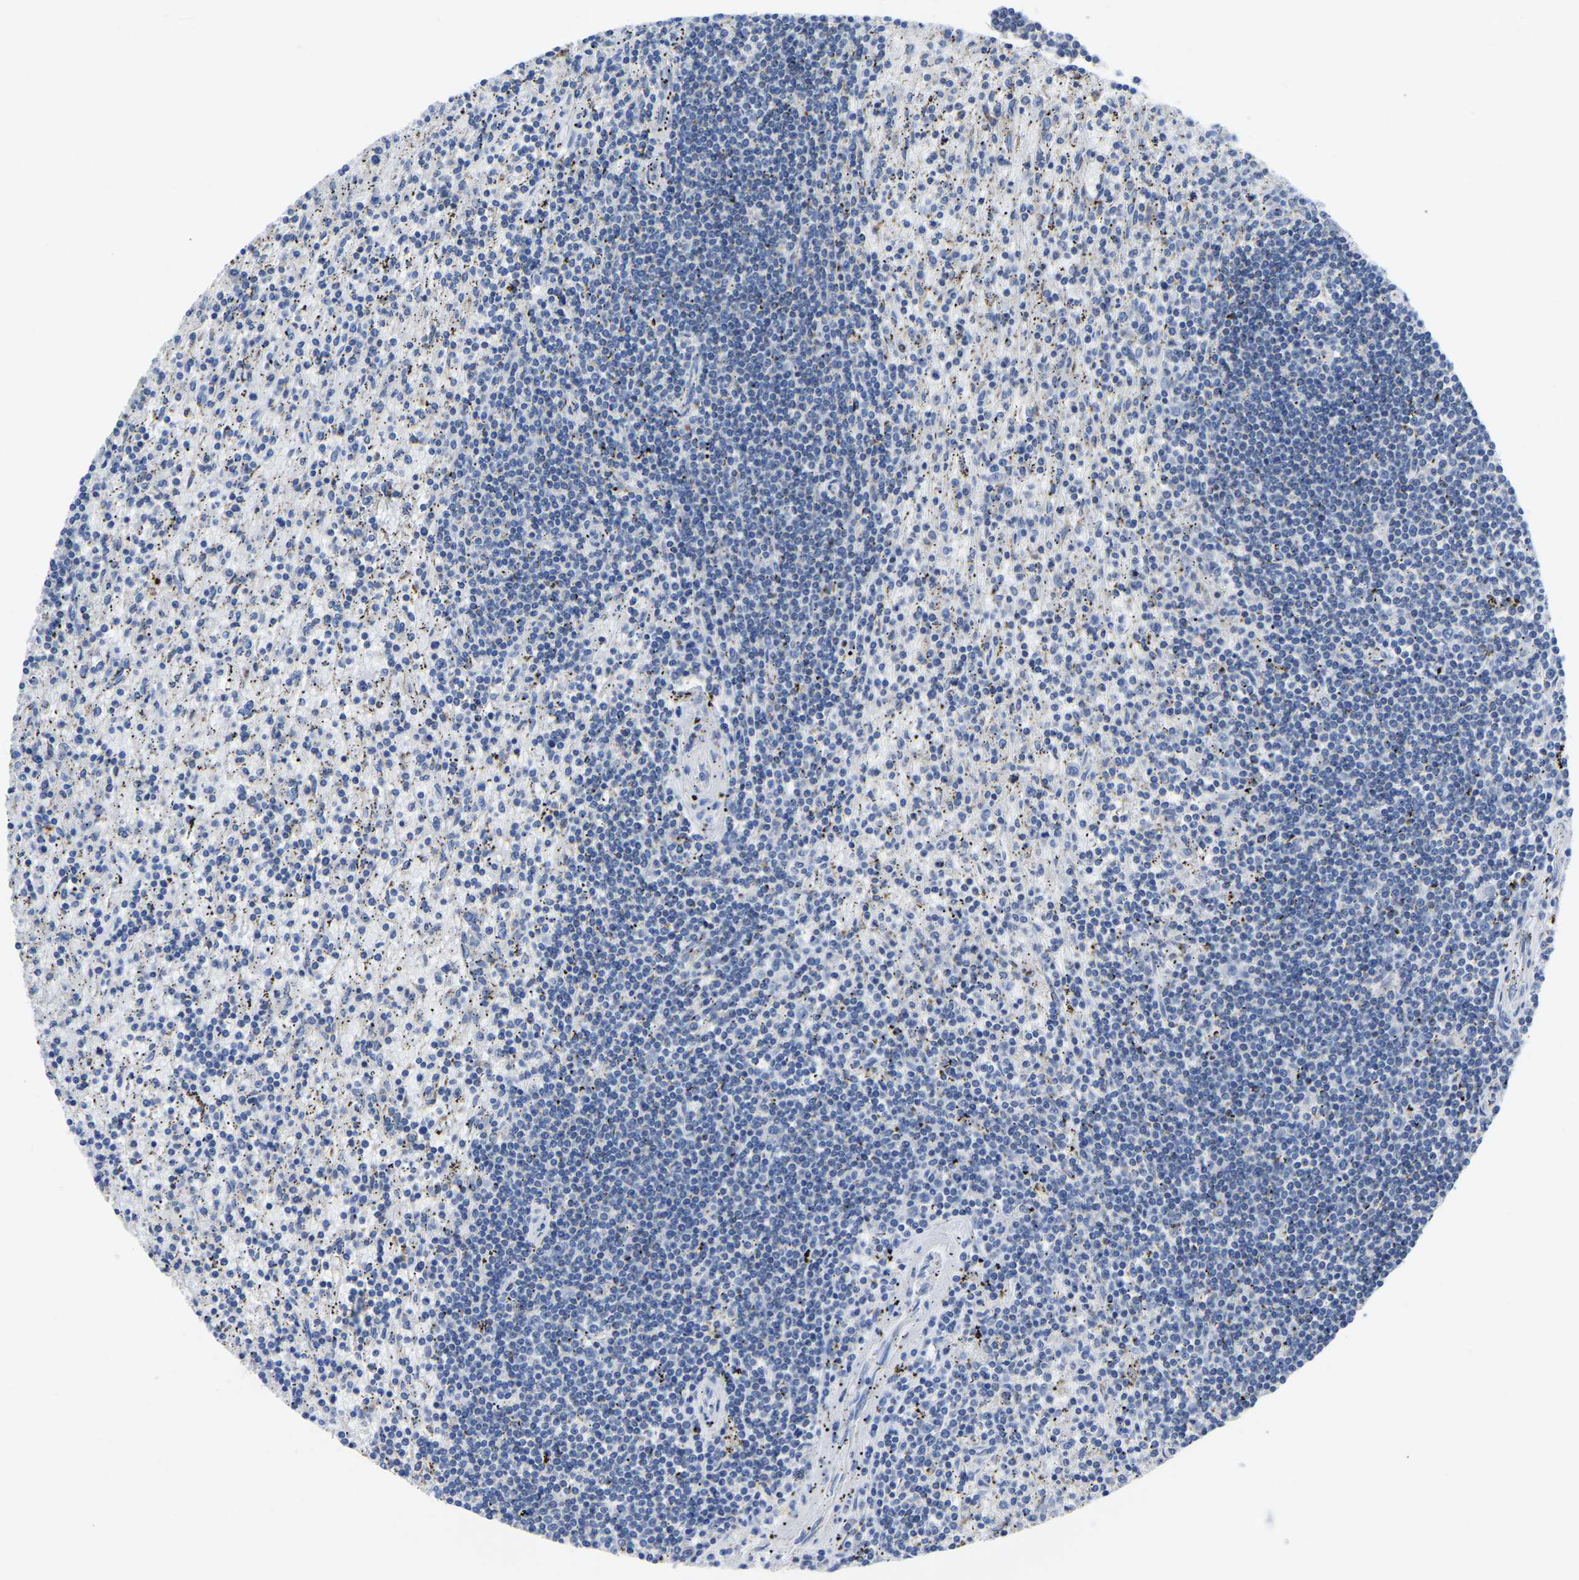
{"staining": {"intensity": "negative", "quantity": "none", "location": "none"}, "tissue": "lymphoma", "cell_type": "Tumor cells", "image_type": "cancer", "snomed": [{"axis": "morphology", "description": "Malignant lymphoma, non-Hodgkin's type, Low grade"}, {"axis": "topography", "description": "Spleen"}], "caption": "An immunohistochemistry micrograph of malignant lymphoma, non-Hodgkin's type (low-grade) is shown. There is no staining in tumor cells of malignant lymphoma, non-Hodgkin's type (low-grade).", "gene": "ETFA", "patient": {"sex": "male", "age": 76}}